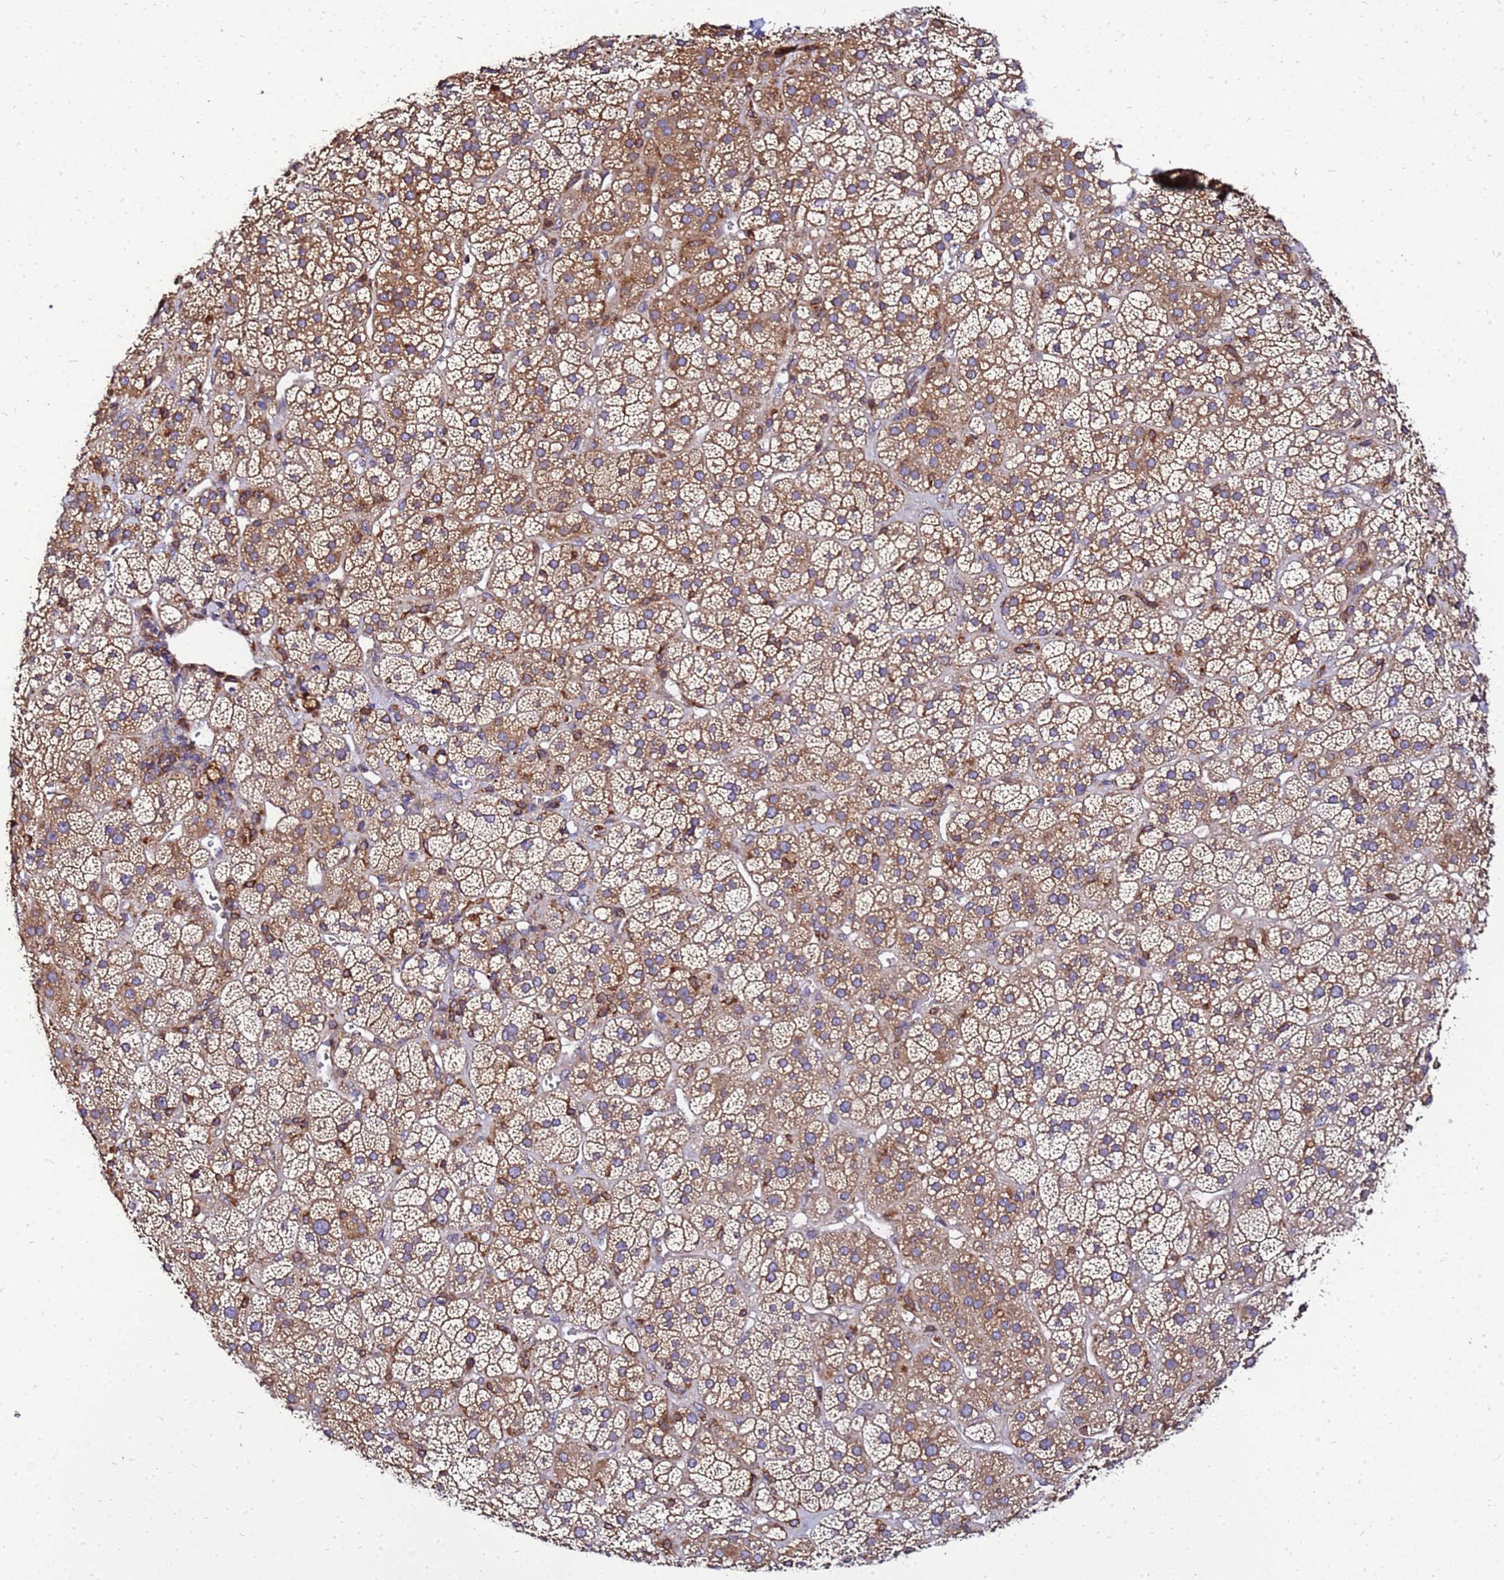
{"staining": {"intensity": "moderate", "quantity": "25%-75%", "location": "cytoplasmic/membranous"}, "tissue": "adrenal gland", "cell_type": "Glandular cells", "image_type": "normal", "snomed": [{"axis": "morphology", "description": "Normal tissue, NOS"}, {"axis": "topography", "description": "Adrenal gland"}], "caption": "A medium amount of moderate cytoplasmic/membranous staining is identified in about 25%-75% of glandular cells in normal adrenal gland. (IHC, brightfield microscopy, high magnification).", "gene": "ADPGK", "patient": {"sex": "female", "age": 70}}